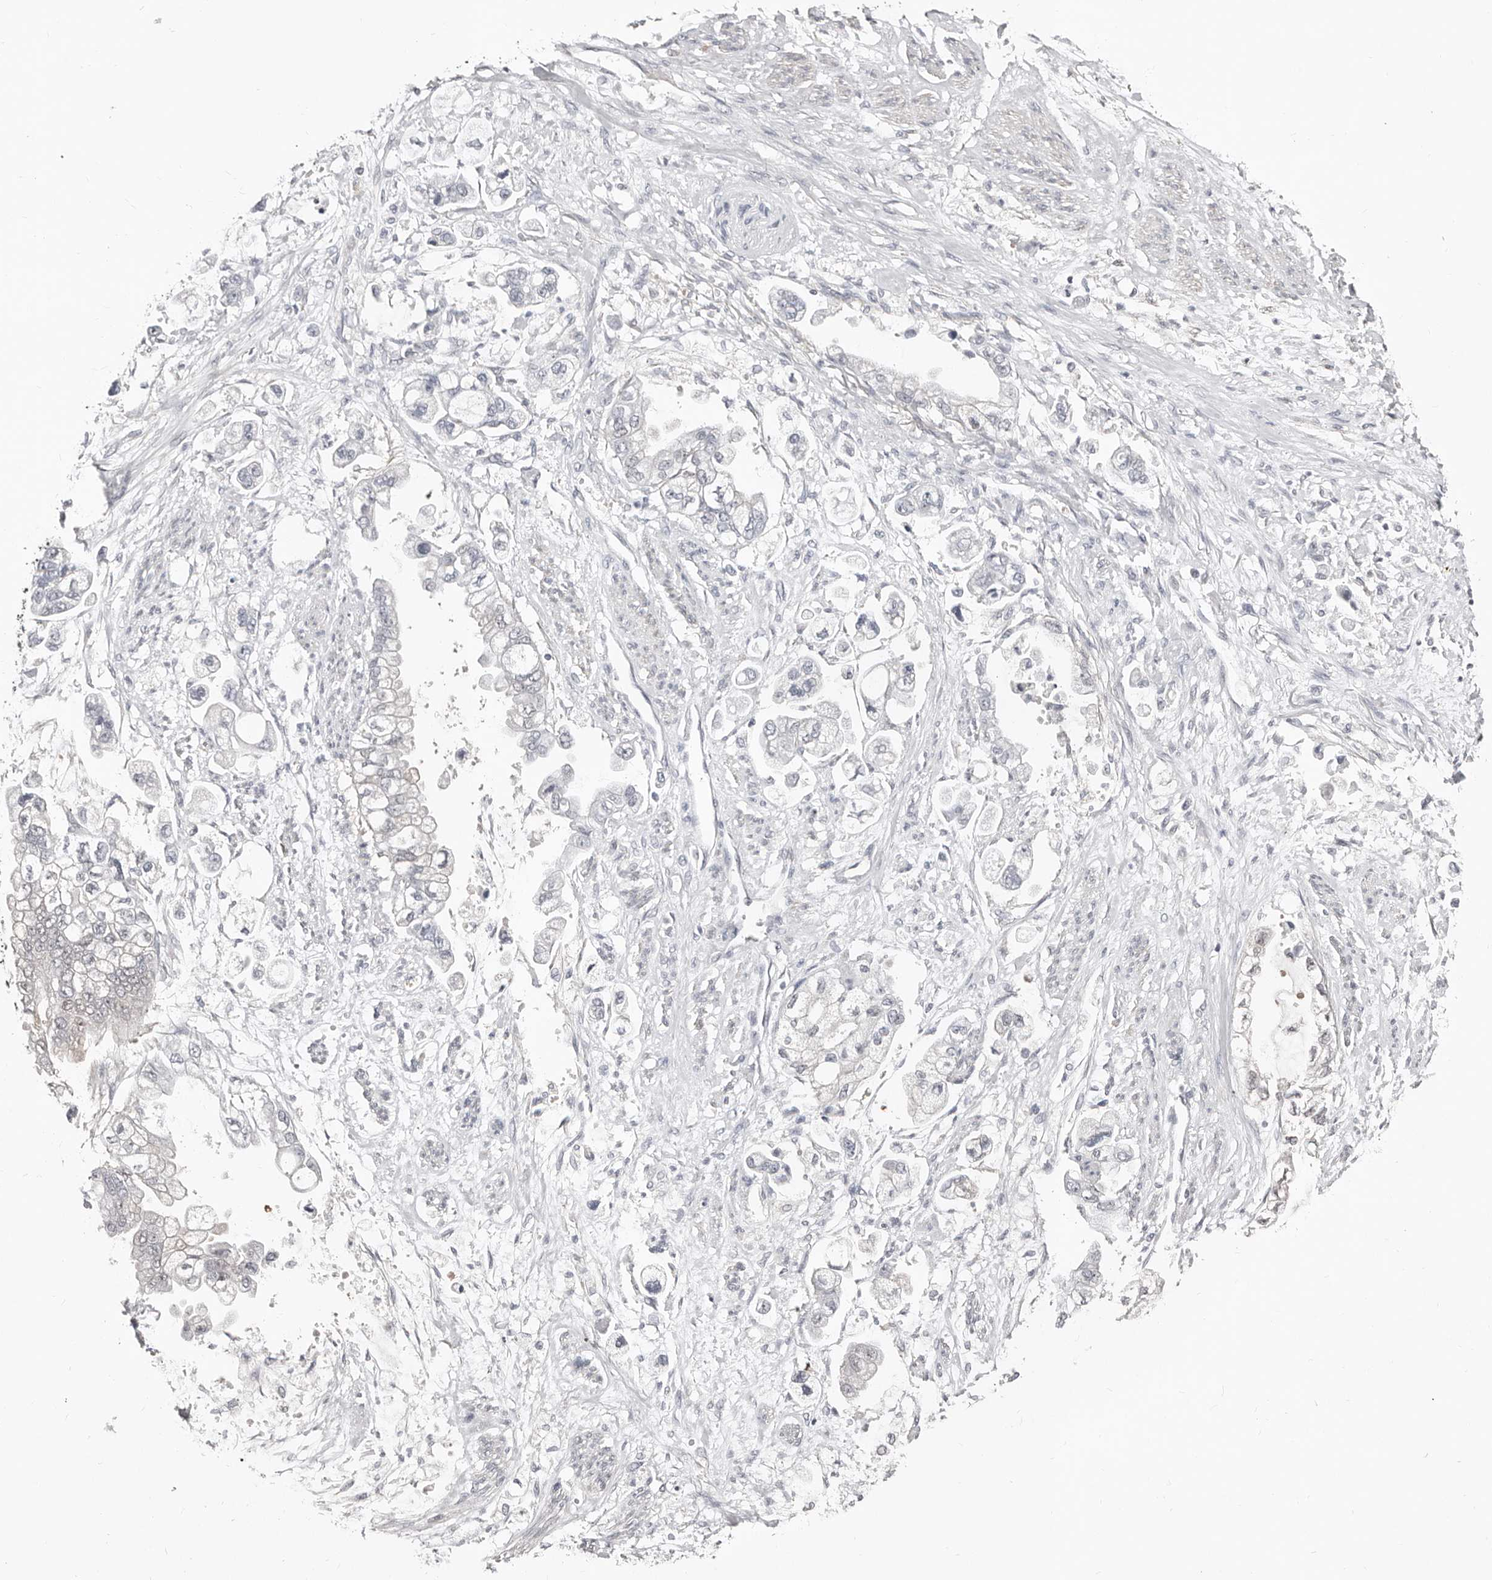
{"staining": {"intensity": "negative", "quantity": "none", "location": "none"}, "tissue": "stomach cancer", "cell_type": "Tumor cells", "image_type": "cancer", "snomed": [{"axis": "morphology", "description": "Adenocarcinoma, NOS"}, {"axis": "topography", "description": "Stomach"}], "caption": "DAB immunohistochemical staining of human adenocarcinoma (stomach) exhibits no significant staining in tumor cells.", "gene": "ASRGL1", "patient": {"sex": "male", "age": 62}}